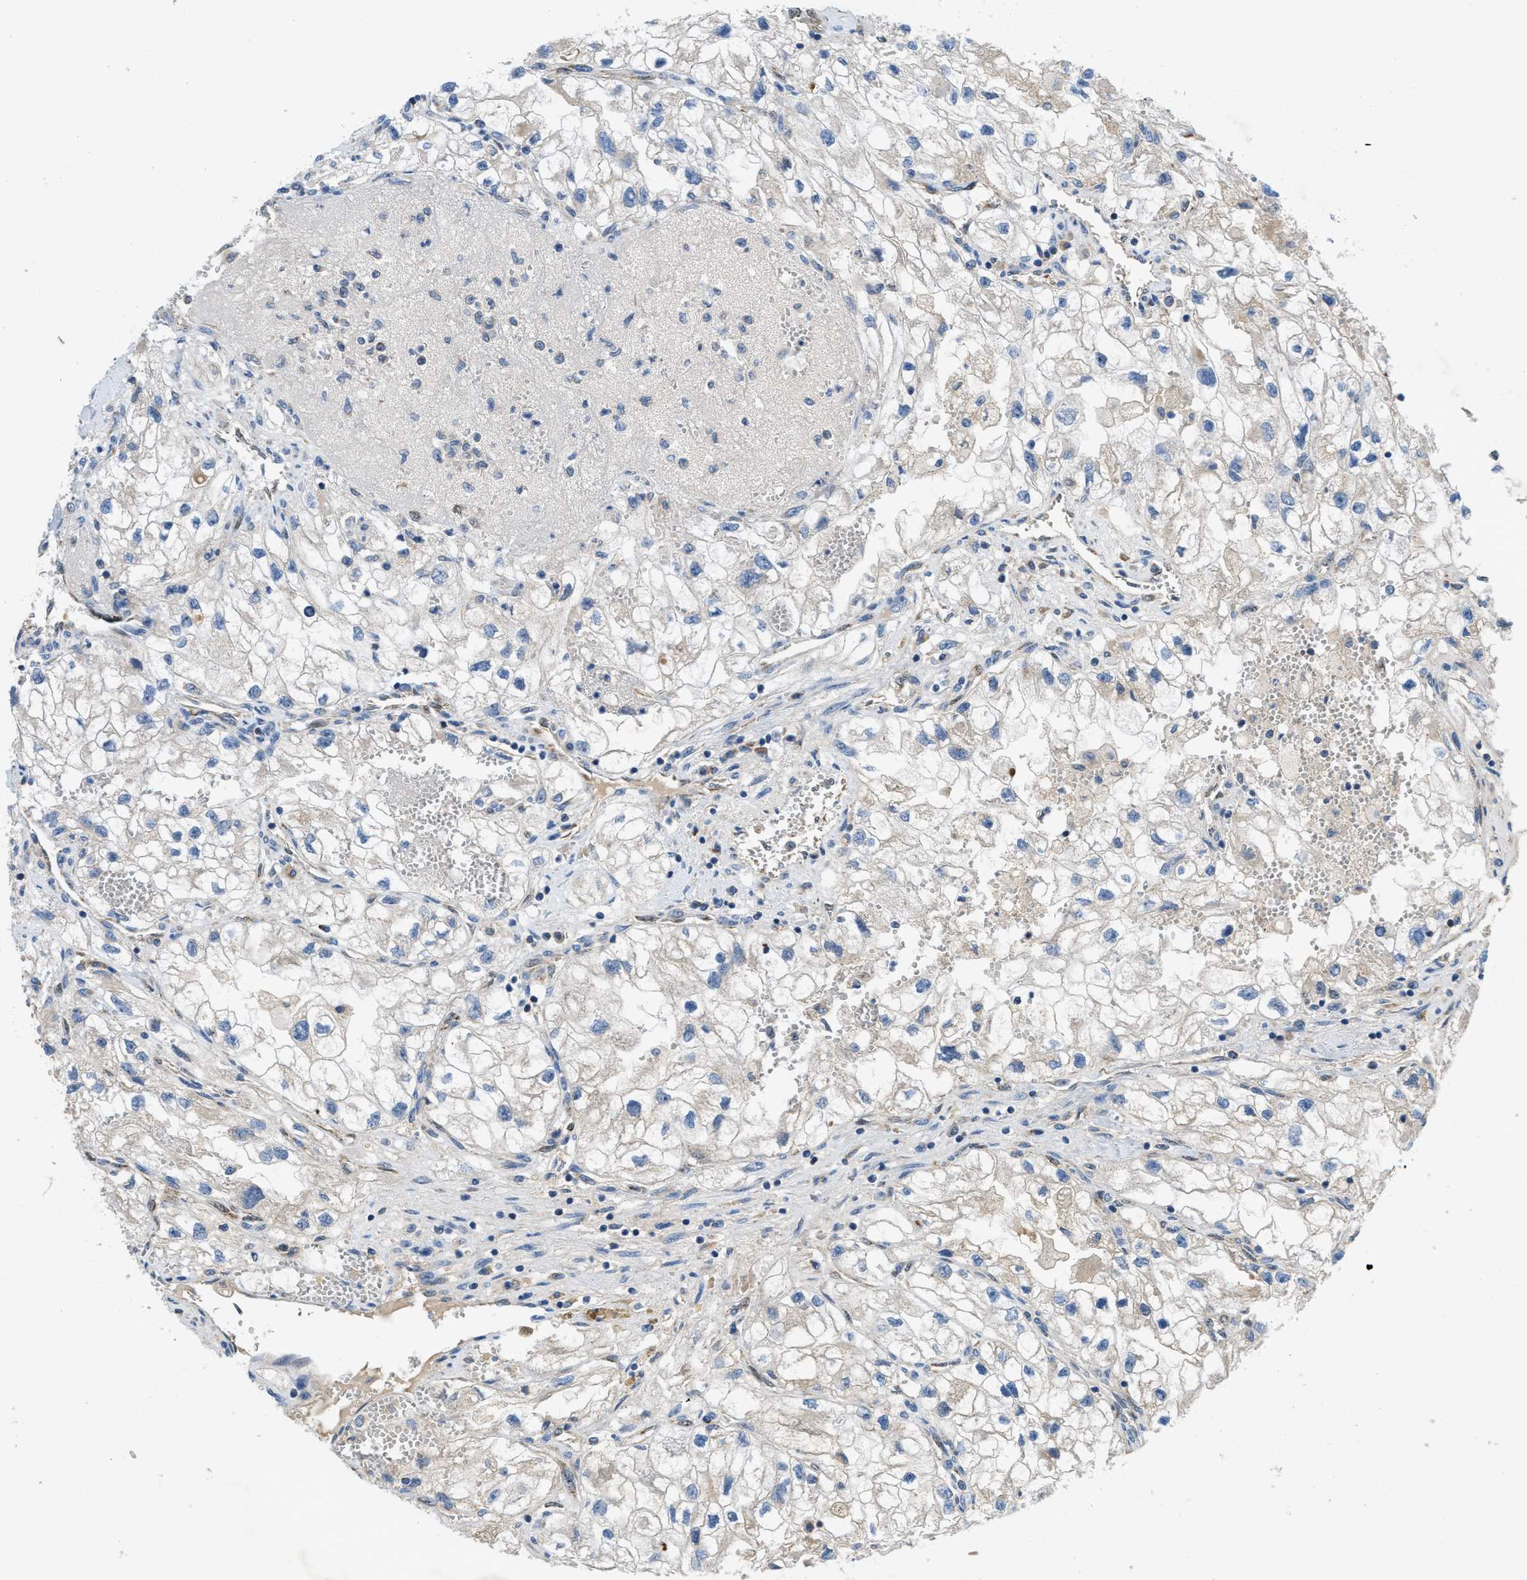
{"staining": {"intensity": "negative", "quantity": "none", "location": "none"}, "tissue": "renal cancer", "cell_type": "Tumor cells", "image_type": "cancer", "snomed": [{"axis": "morphology", "description": "Adenocarcinoma, NOS"}, {"axis": "topography", "description": "Kidney"}], "caption": "A photomicrograph of renal cancer stained for a protein exhibits no brown staining in tumor cells.", "gene": "PNKD", "patient": {"sex": "female", "age": 70}}